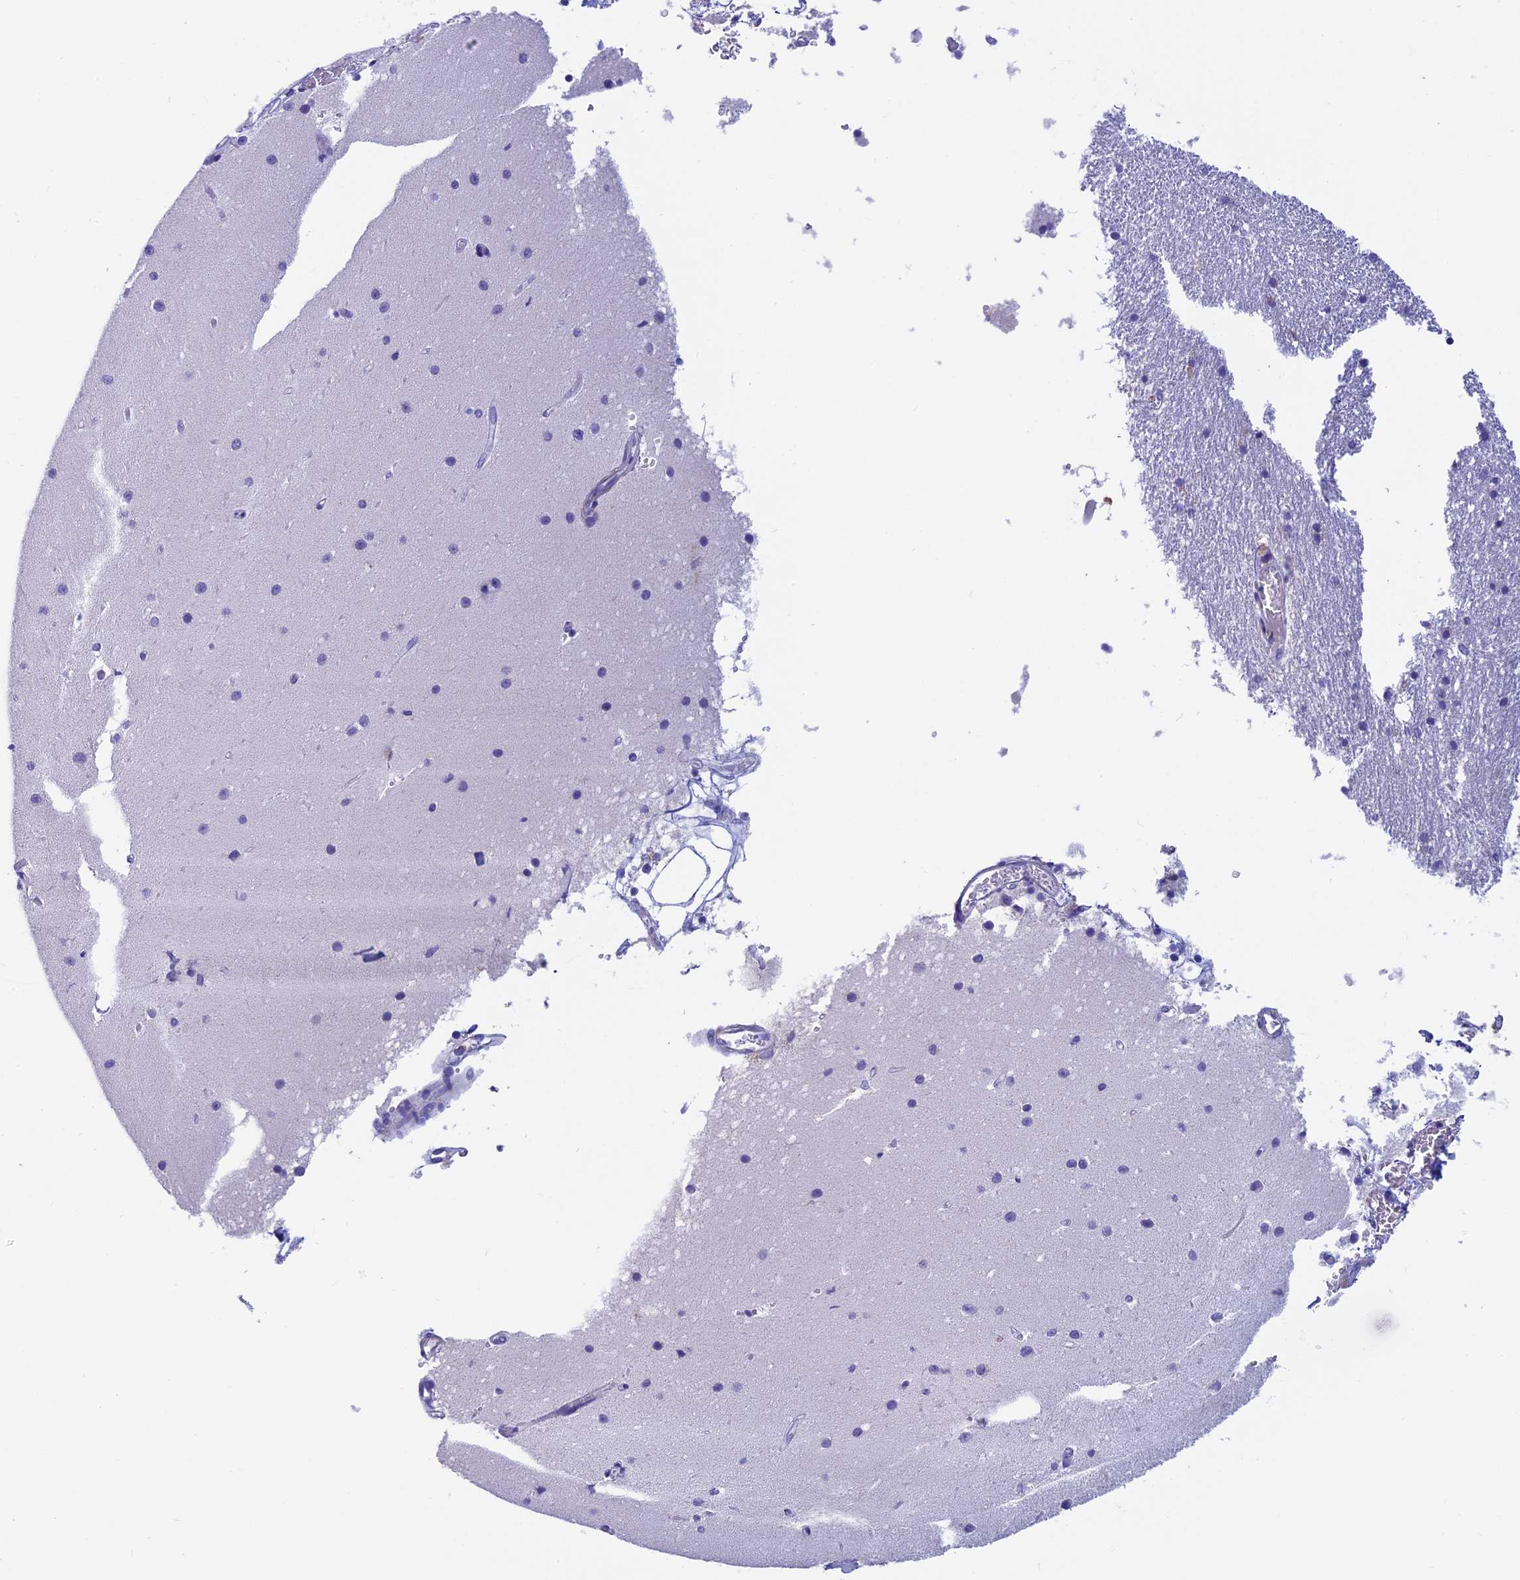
{"staining": {"intensity": "negative", "quantity": "none", "location": "none"}, "tissue": "cerebellum", "cell_type": "Cells in granular layer", "image_type": "normal", "snomed": [{"axis": "morphology", "description": "Normal tissue, NOS"}, {"axis": "topography", "description": "Cerebellum"}], "caption": "This is a image of IHC staining of benign cerebellum, which shows no expression in cells in granular layer.", "gene": "SLC8B1", "patient": {"sex": "male", "age": 54}}